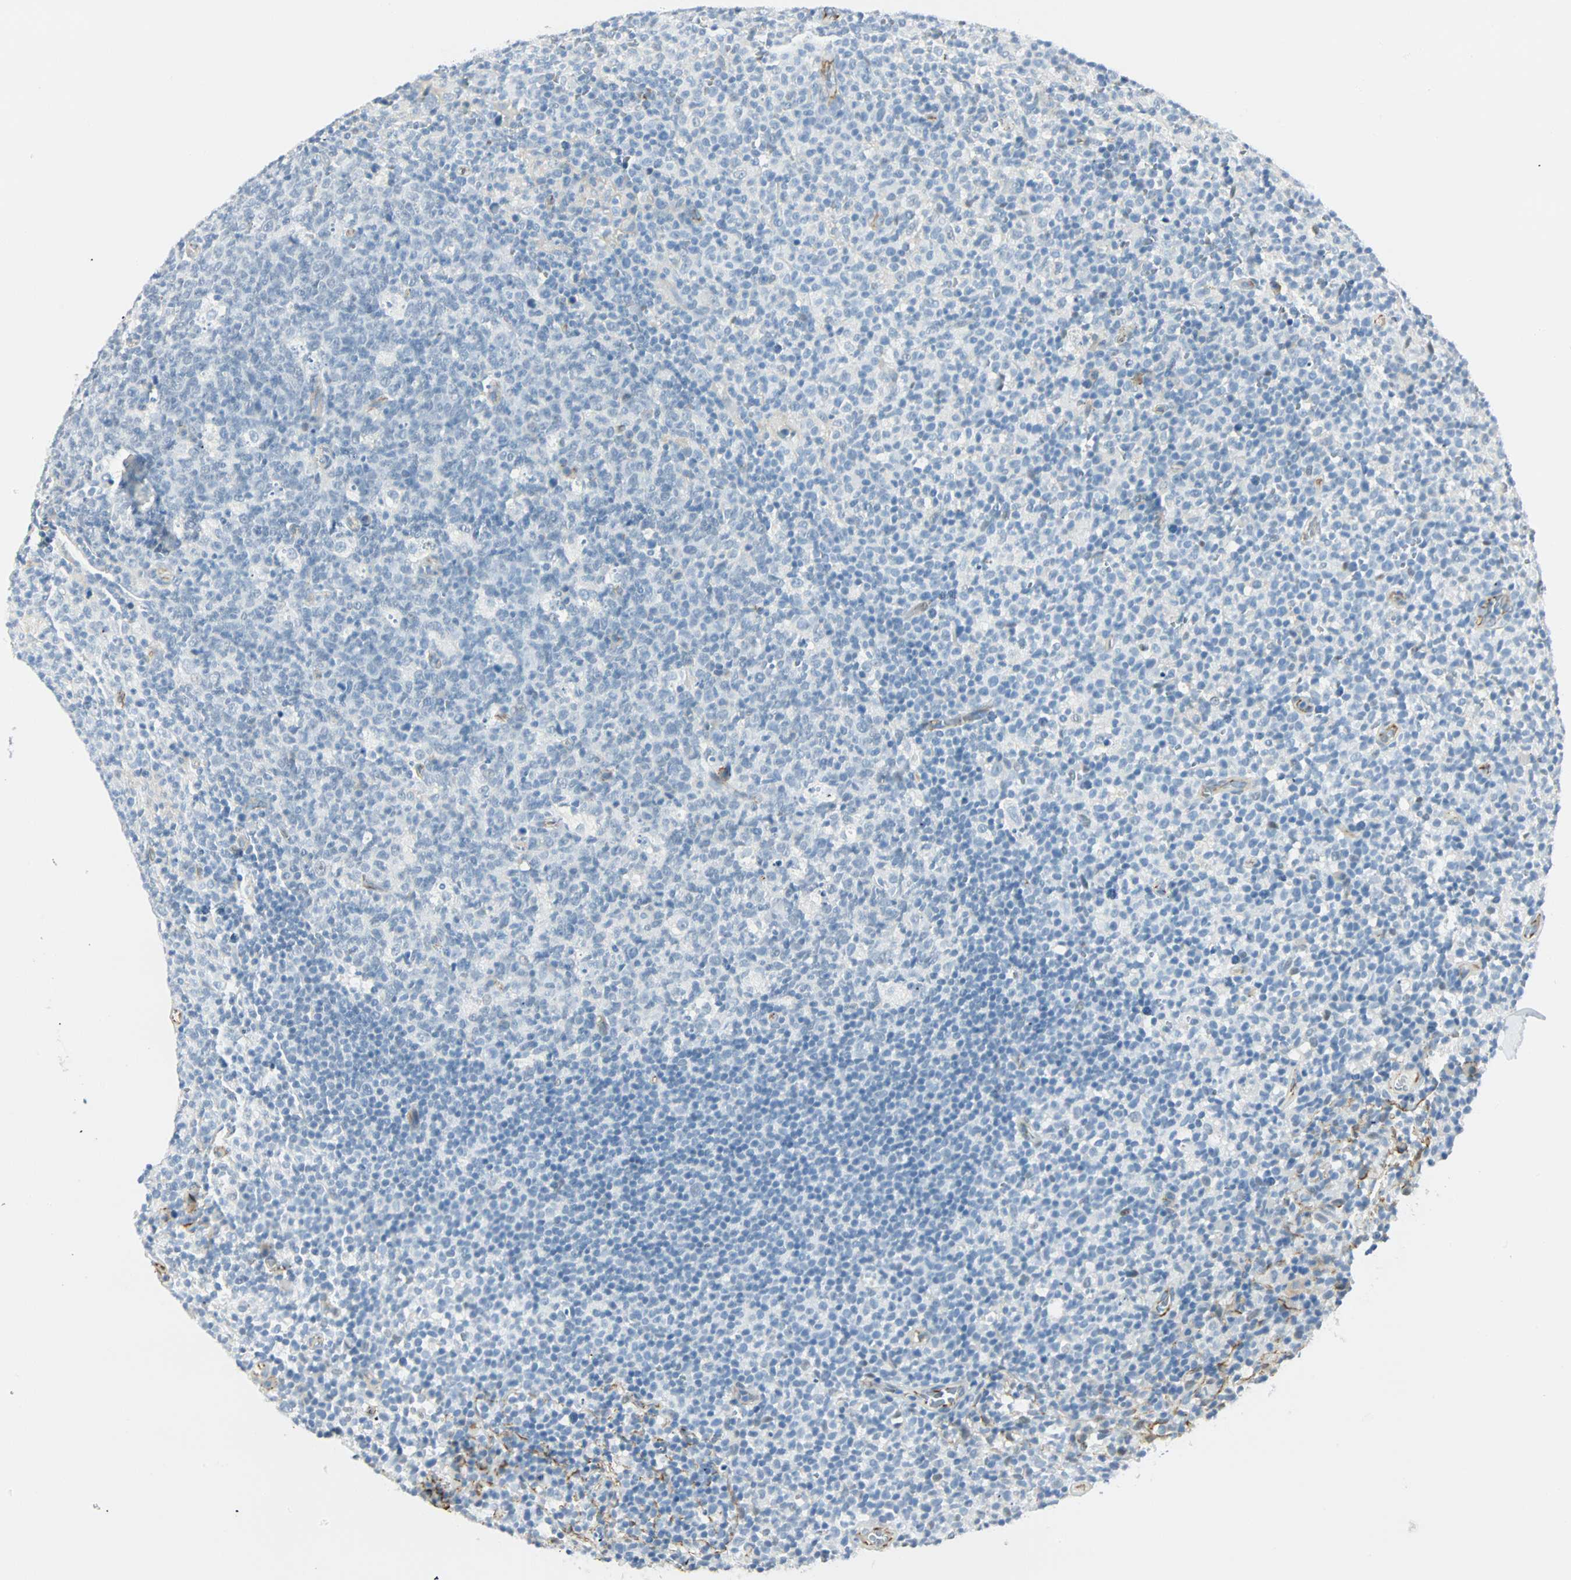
{"staining": {"intensity": "negative", "quantity": "none", "location": "none"}, "tissue": "lymph node", "cell_type": "Germinal center cells", "image_type": "normal", "snomed": [{"axis": "morphology", "description": "Normal tissue, NOS"}, {"axis": "morphology", "description": "Inflammation, NOS"}, {"axis": "topography", "description": "Lymph node"}], "caption": "Immunohistochemistry (IHC) image of normal lymph node: lymph node stained with DAB (3,3'-diaminobenzidine) shows no significant protein positivity in germinal center cells.", "gene": "VPS9D1", "patient": {"sex": "male", "age": 55}}